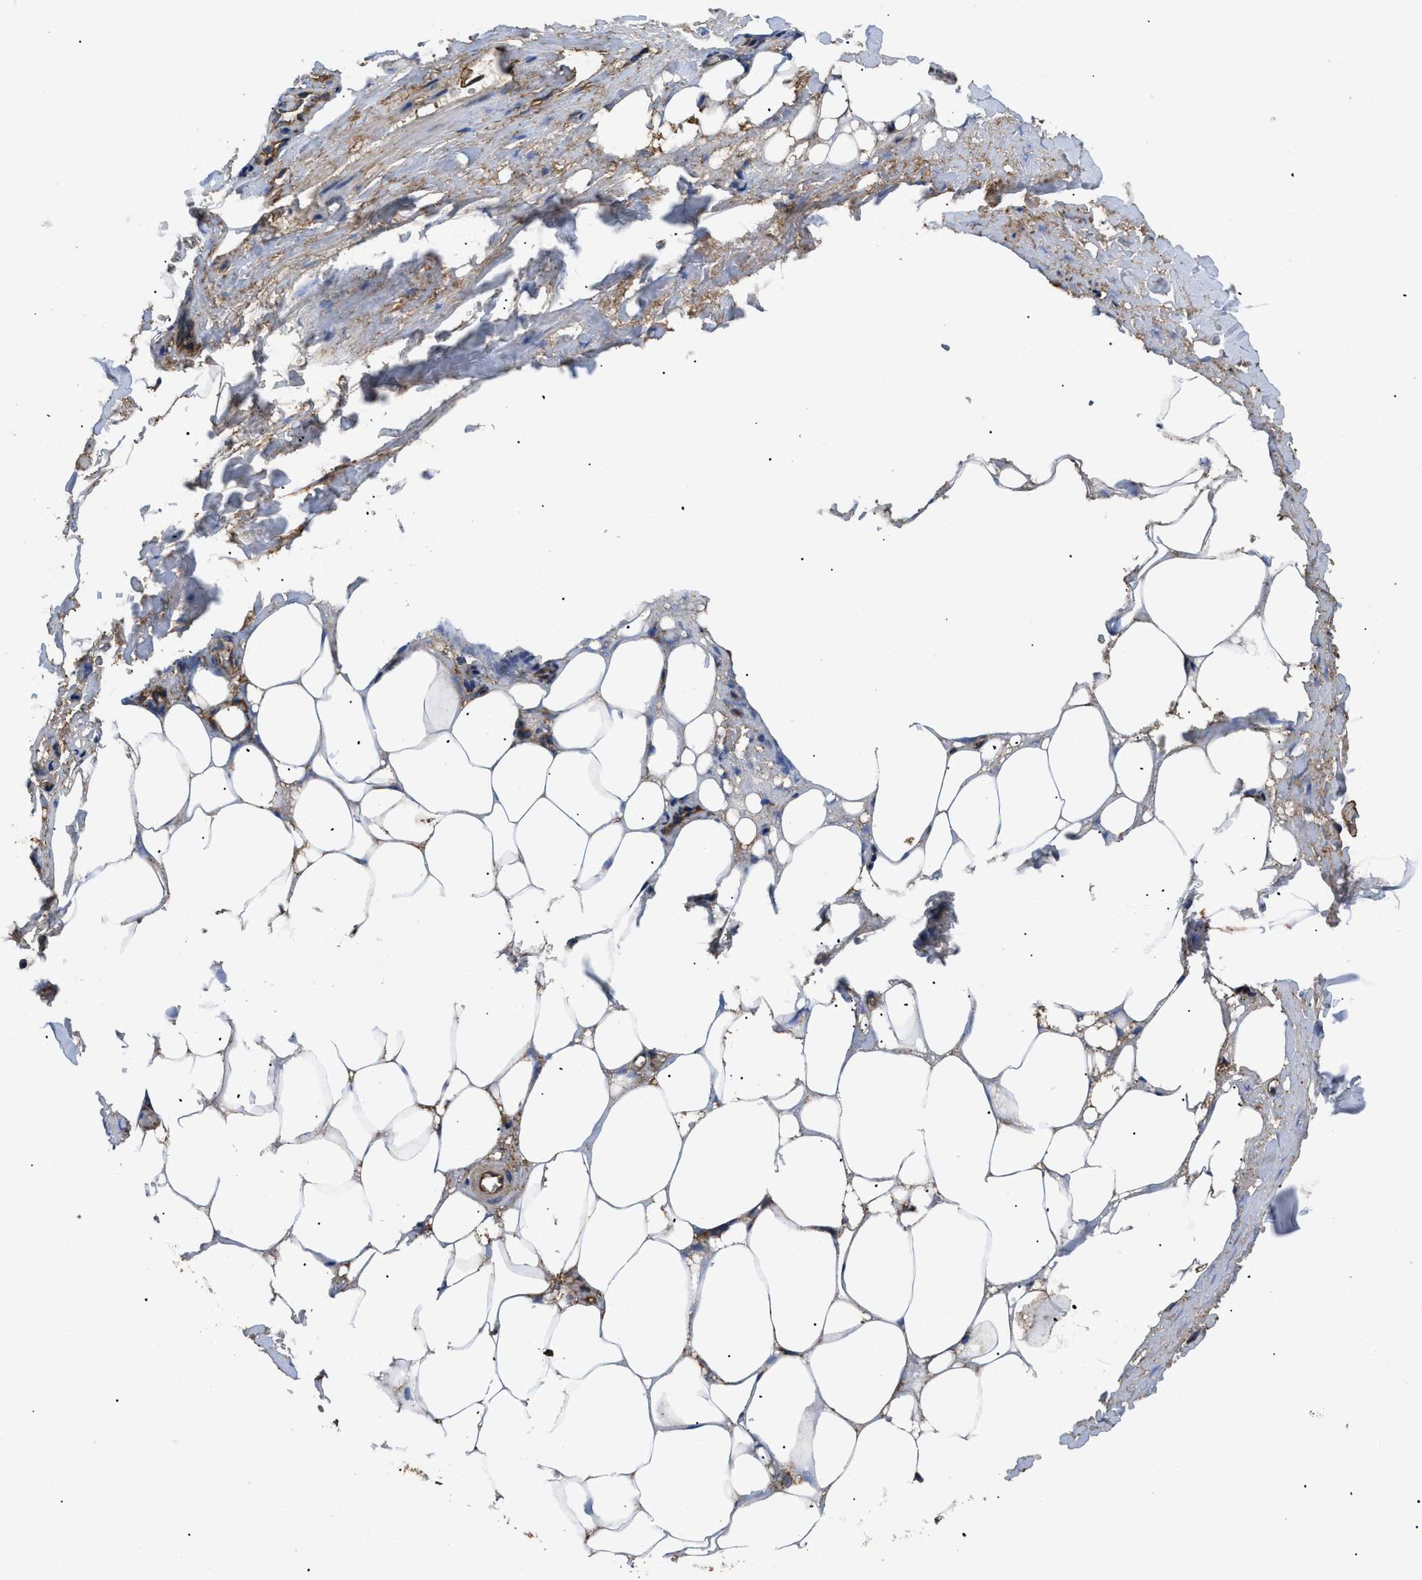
{"staining": {"intensity": "negative", "quantity": "none", "location": "none"}, "tissue": "adipose tissue", "cell_type": "Adipocytes", "image_type": "normal", "snomed": [{"axis": "morphology", "description": "Normal tissue, NOS"}, {"axis": "topography", "description": "Soft tissue"}, {"axis": "topography", "description": "Vascular tissue"}], "caption": "Adipocytes are negative for brown protein staining in benign adipose tissue. (DAB (3,3'-diaminobenzidine) immunohistochemistry (IHC), high magnification).", "gene": "NT5E", "patient": {"sex": "female", "age": 35}}